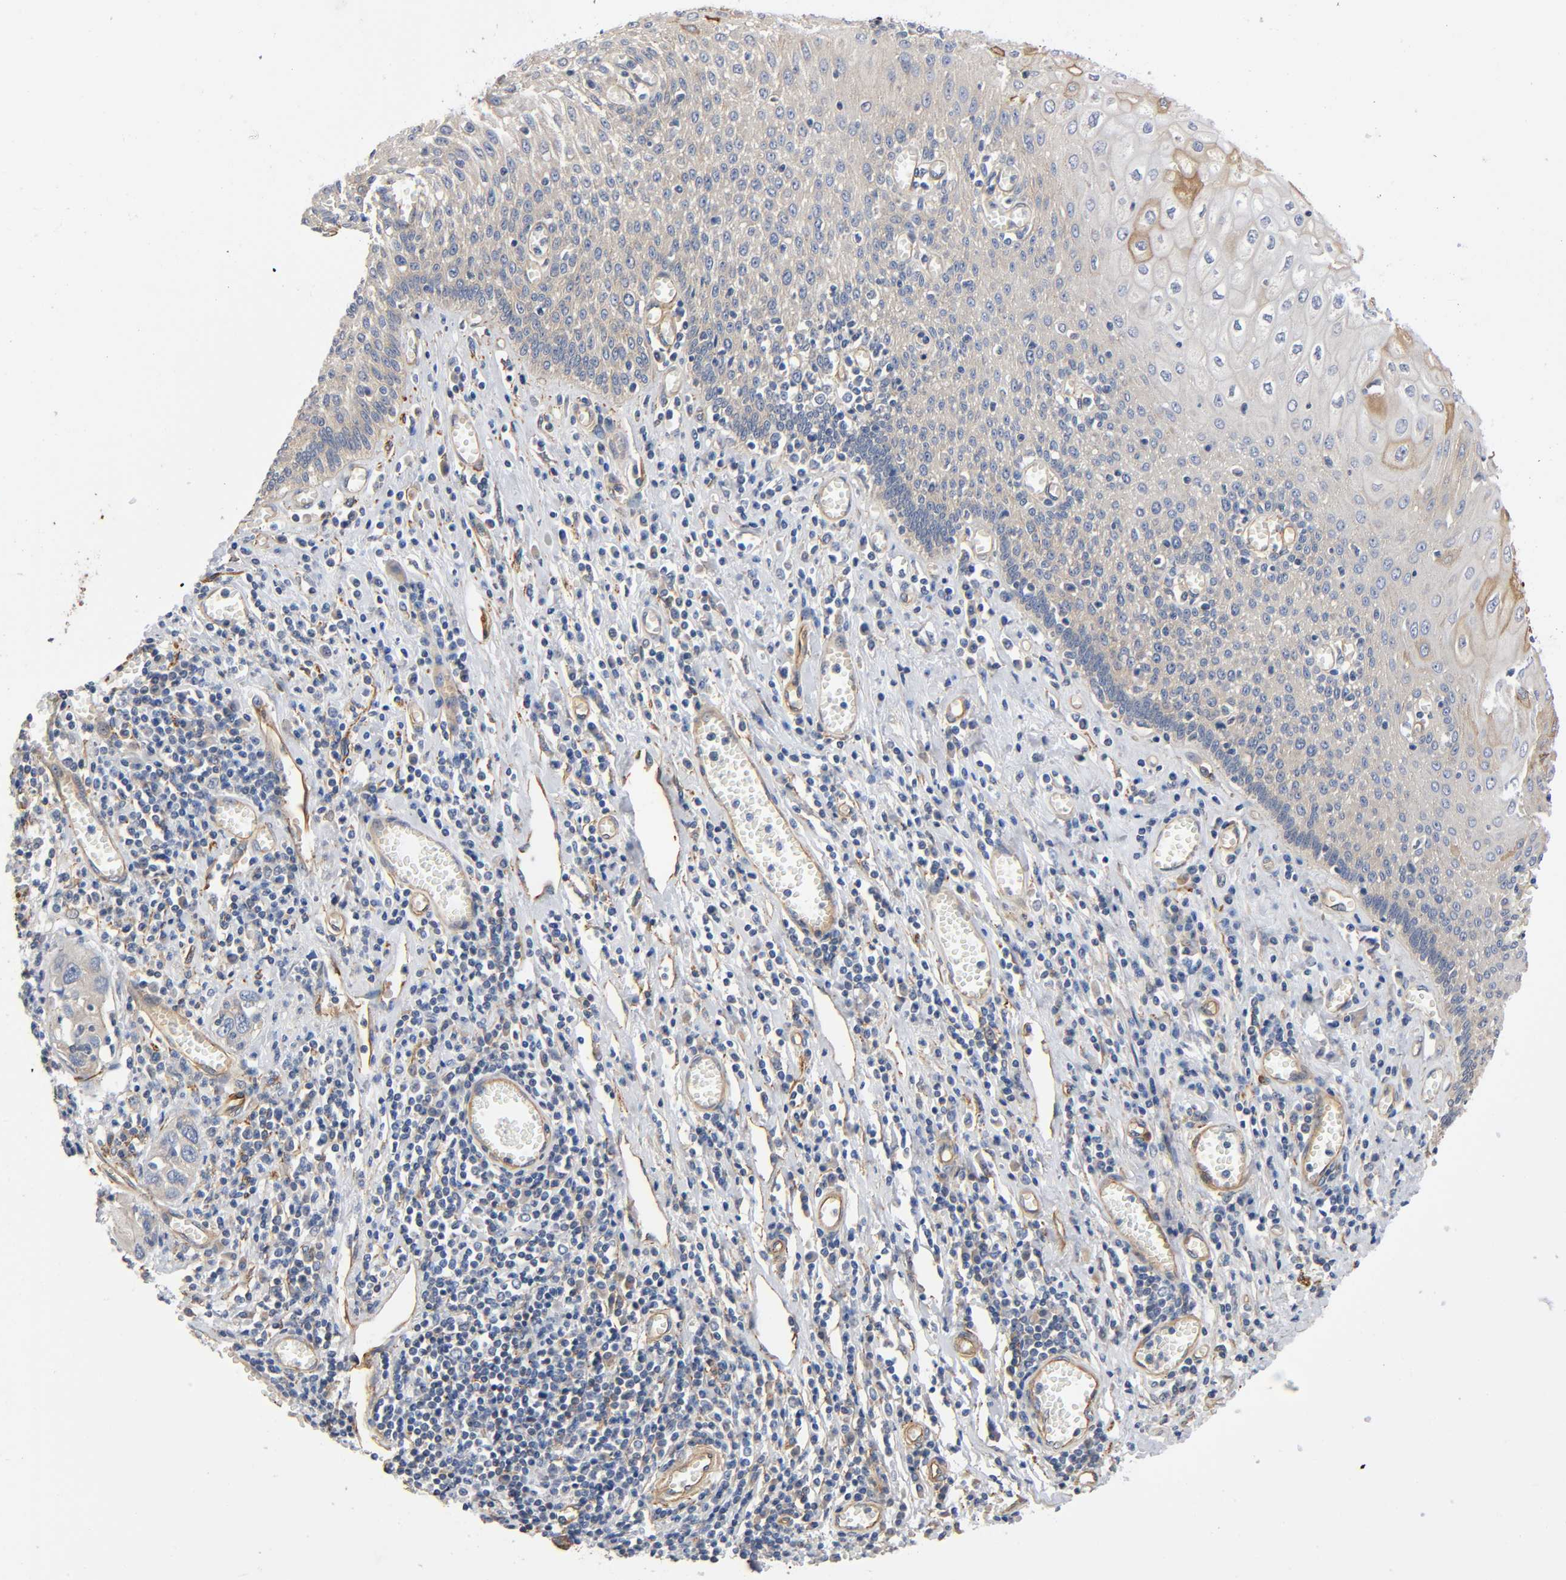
{"staining": {"intensity": "moderate", "quantity": ">75%", "location": "cytoplasmic/membranous"}, "tissue": "esophagus", "cell_type": "Squamous epithelial cells", "image_type": "normal", "snomed": [{"axis": "morphology", "description": "Normal tissue, NOS"}, {"axis": "morphology", "description": "Squamous cell carcinoma, NOS"}, {"axis": "topography", "description": "Esophagus"}], "caption": "This image shows benign esophagus stained with IHC to label a protein in brown. The cytoplasmic/membranous of squamous epithelial cells show moderate positivity for the protein. Nuclei are counter-stained blue.", "gene": "MARS1", "patient": {"sex": "male", "age": 65}}